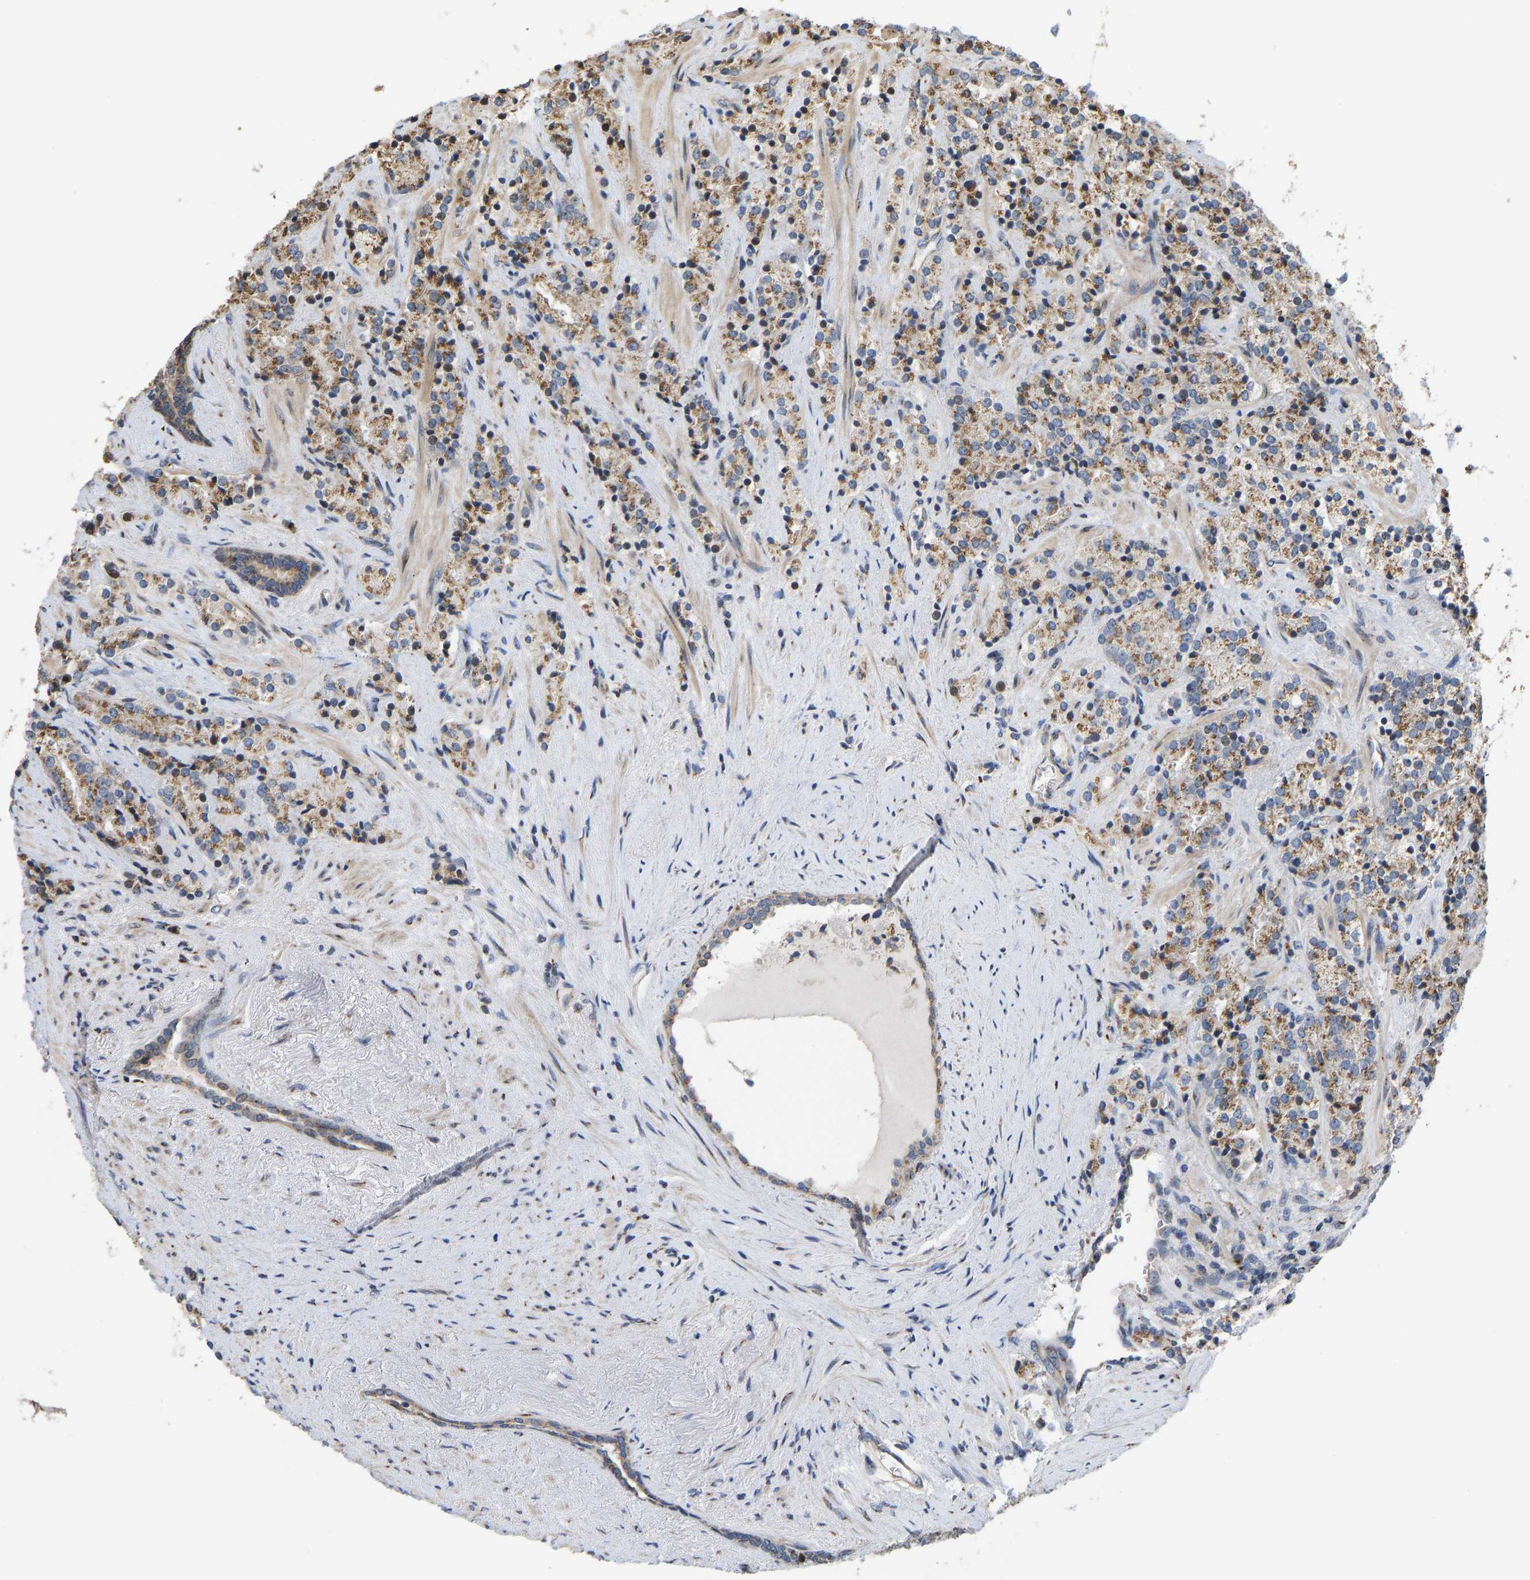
{"staining": {"intensity": "moderate", "quantity": ">75%", "location": "cytoplasmic/membranous"}, "tissue": "prostate cancer", "cell_type": "Tumor cells", "image_type": "cancer", "snomed": [{"axis": "morphology", "description": "Adenocarcinoma, High grade"}, {"axis": "topography", "description": "Prostate"}], "caption": "Immunohistochemistry (IHC) (DAB) staining of human prostate cancer (high-grade adenocarcinoma) exhibits moderate cytoplasmic/membranous protein positivity in about >75% of tumor cells.", "gene": "YIPF4", "patient": {"sex": "male", "age": 71}}